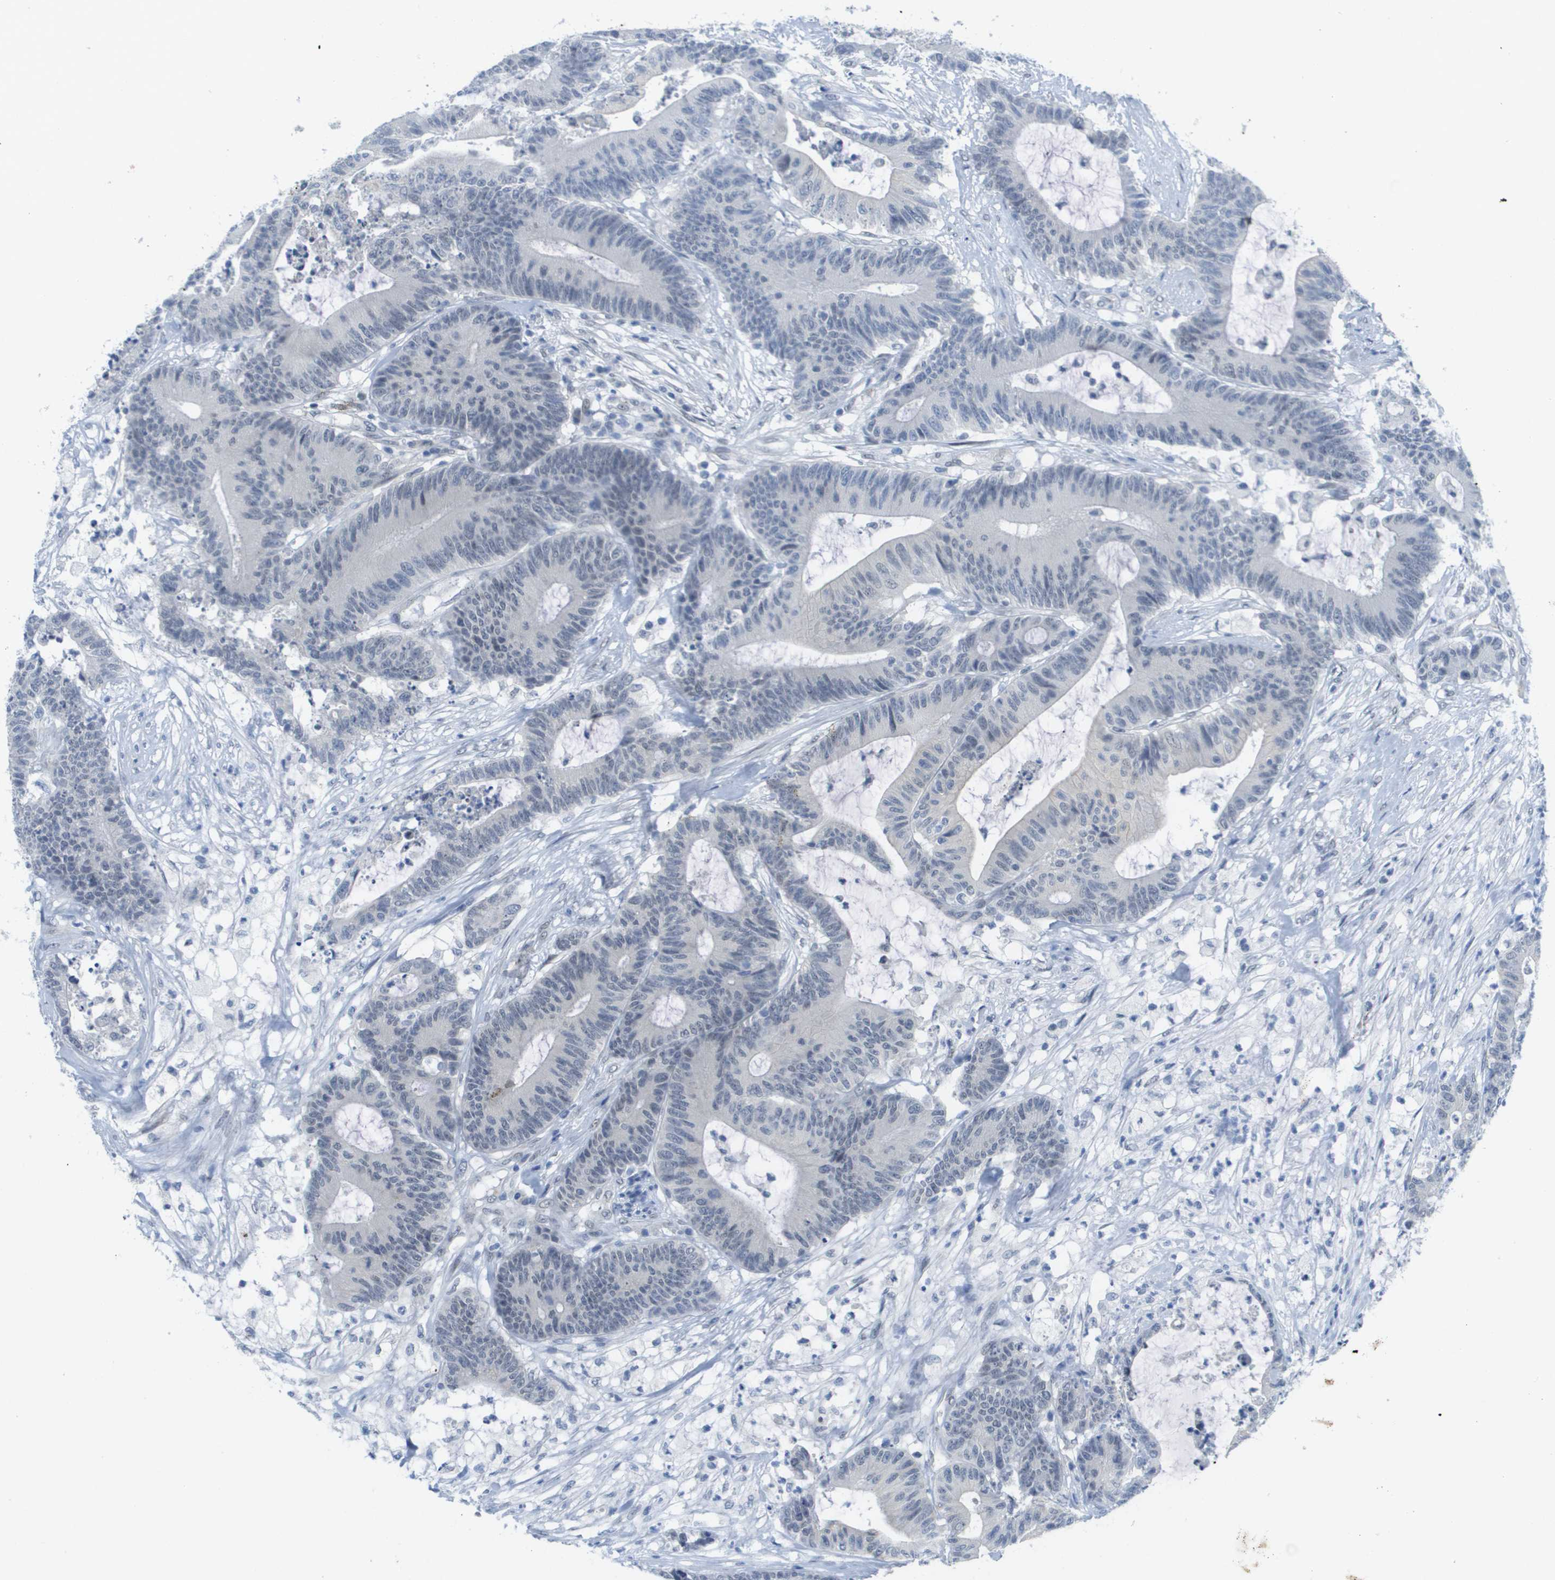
{"staining": {"intensity": "negative", "quantity": "none", "location": "none"}, "tissue": "colorectal cancer", "cell_type": "Tumor cells", "image_type": "cancer", "snomed": [{"axis": "morphology", "description": "Adenocarcinoma, NOS"}, {"axis": "topography", "description": "Colon"}], "caption": "This photomicrograph is of colorectal adenocarcinoma stained with IHC to label a protein in brown with the nuclei are counter-stained blue. There is no positivity in tumor cells.", "gene": "ARID1B", "patient": {"sex": "female", "age": 84}}